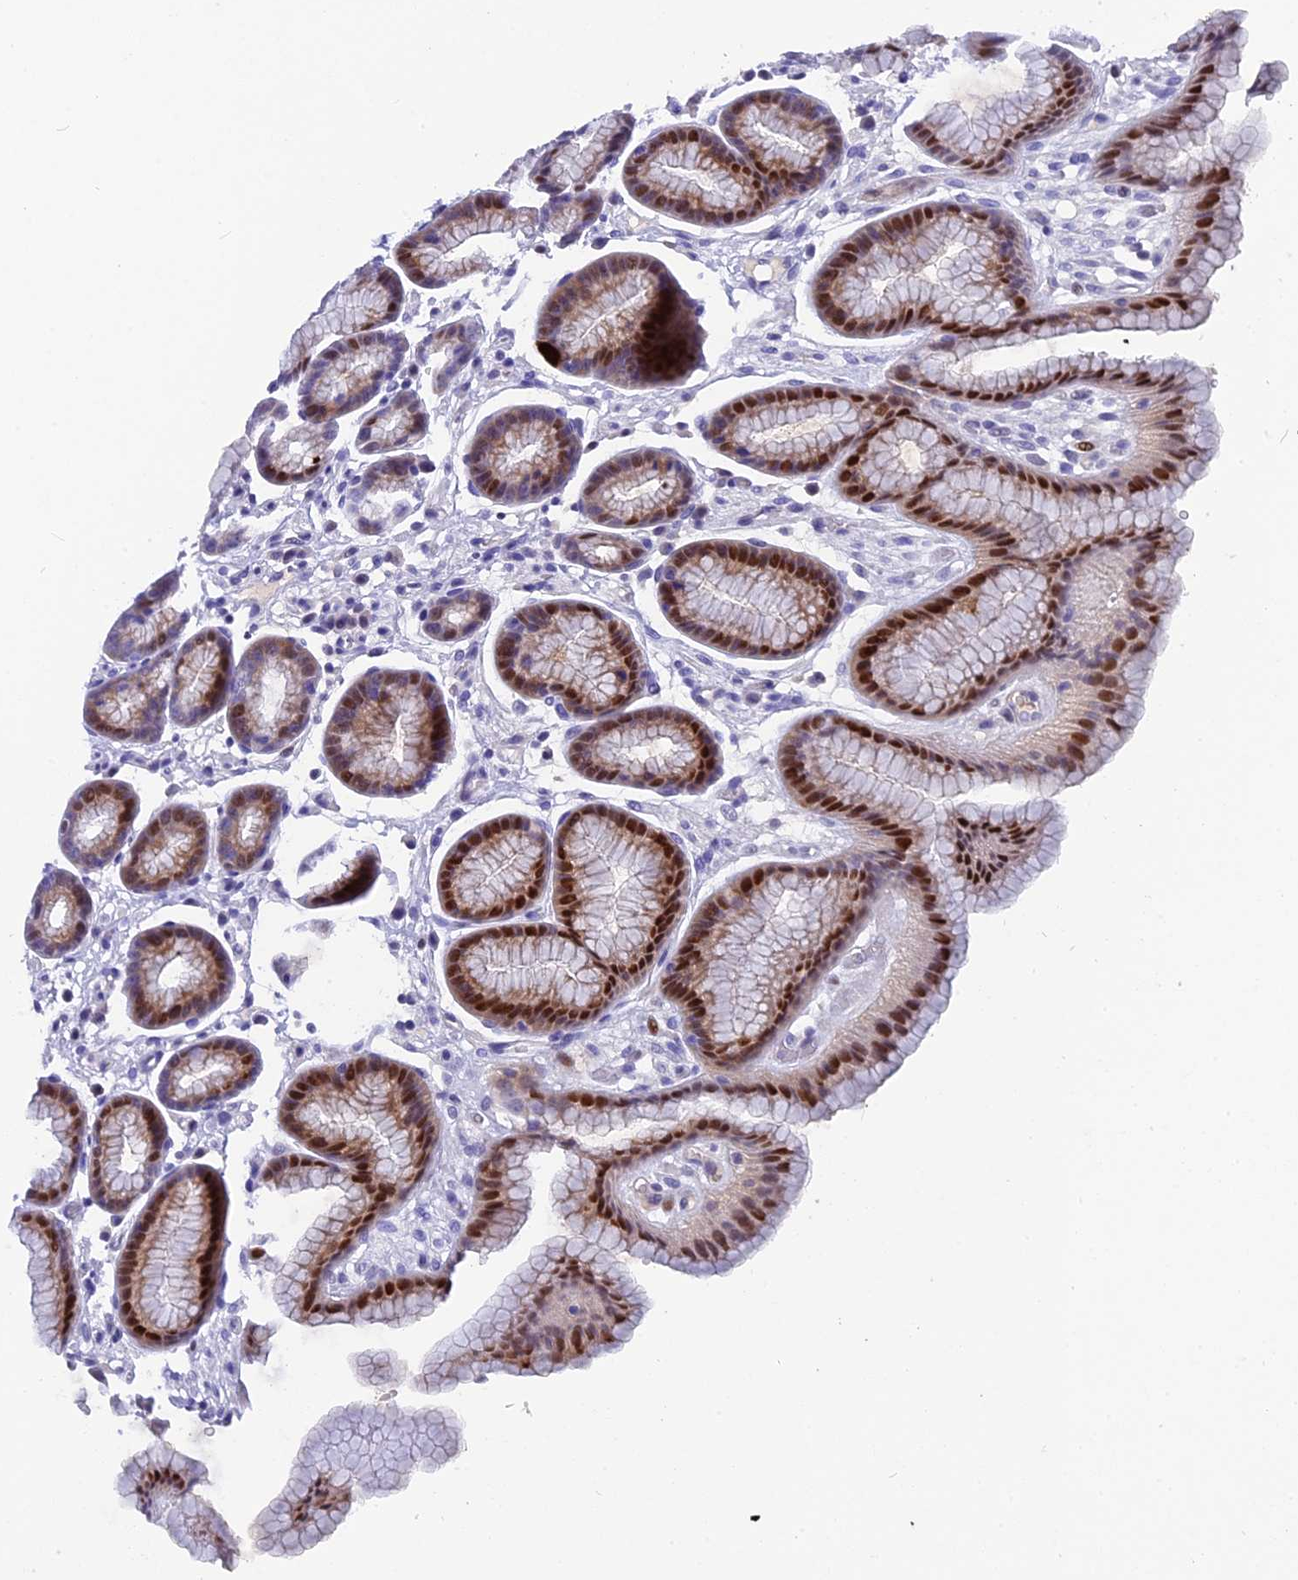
{"staining": {"intensity": "strong", "quantity": ">75%", "location": "cytoplasmic/membranous,nuclear"}, "tissue": "stomach", "cell_type": "Glandular cells", "image_type": "normal", "snomed": [{"axis": "morphology", "description": "Normal tissue, NOS"}, {"axis": "topography", "description": "Stomach"}], "caption": "Strong cytoplasmic/membranous,nuclear expression for a protein is present in about >75% of glandular cells of normal stomach using IHC.", "gene": "NKPD1", "patient": {"sex": "male", "age": 42}}